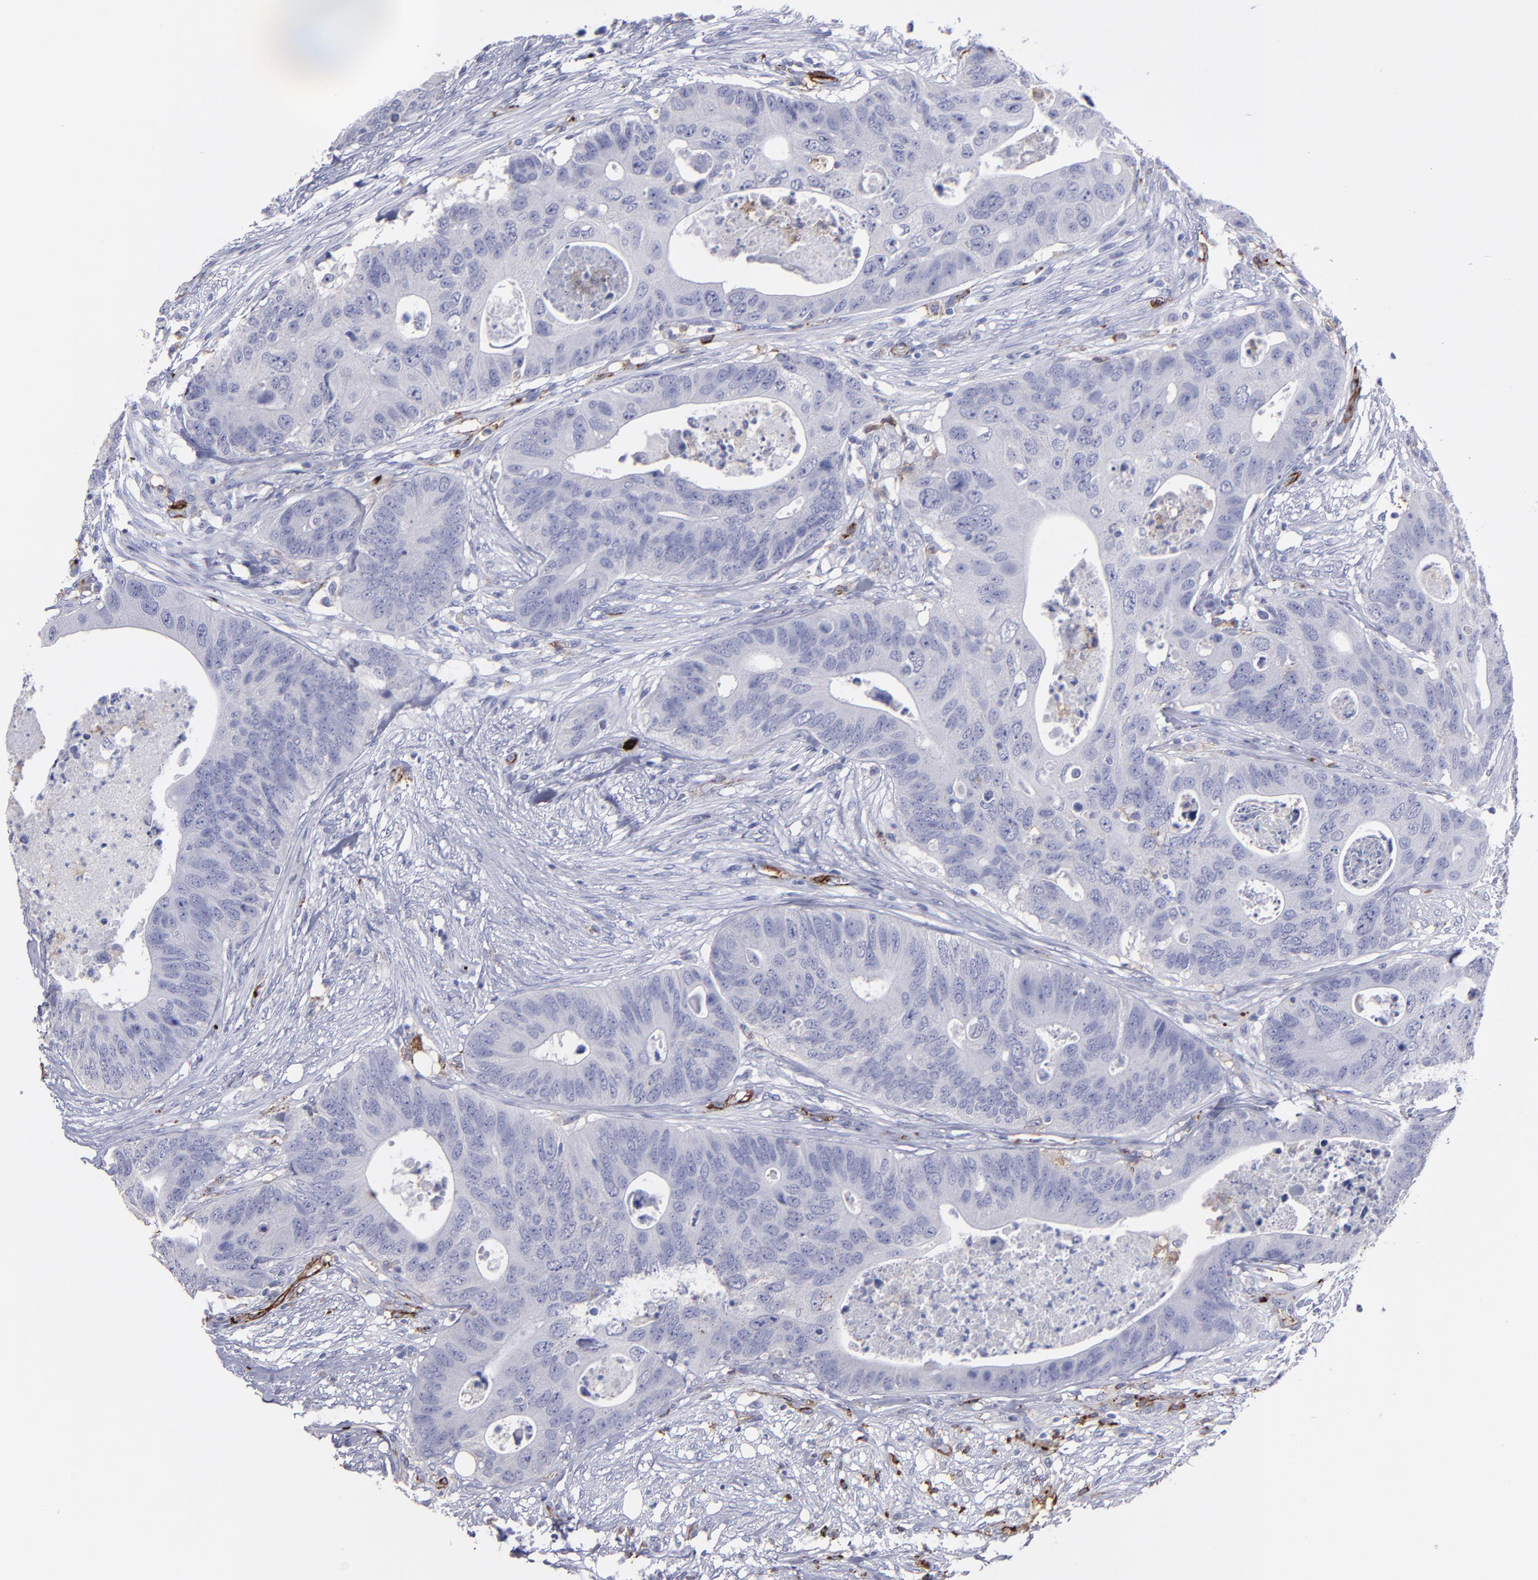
{"staining": {"intensity": "negative", "quantity": "none", "location": "none"}, "tissue": "colorectal cancer", "cell_type": "Tumor cells", "image_type": "cancer", "snomed": [{"axis": "morphology", "description": "Adenocarcinoma, NOS"}, {"axis": "topography", "description": "Colon"}], "caption": "The micrograph shows no staining of tumor cells in colorectal adenocarcinoma. (DAB immunohistochemistry (IHC) with hematoxylin counter stain).", "gene": "CD36", "patient": {"sex": "male", "age": 71}}